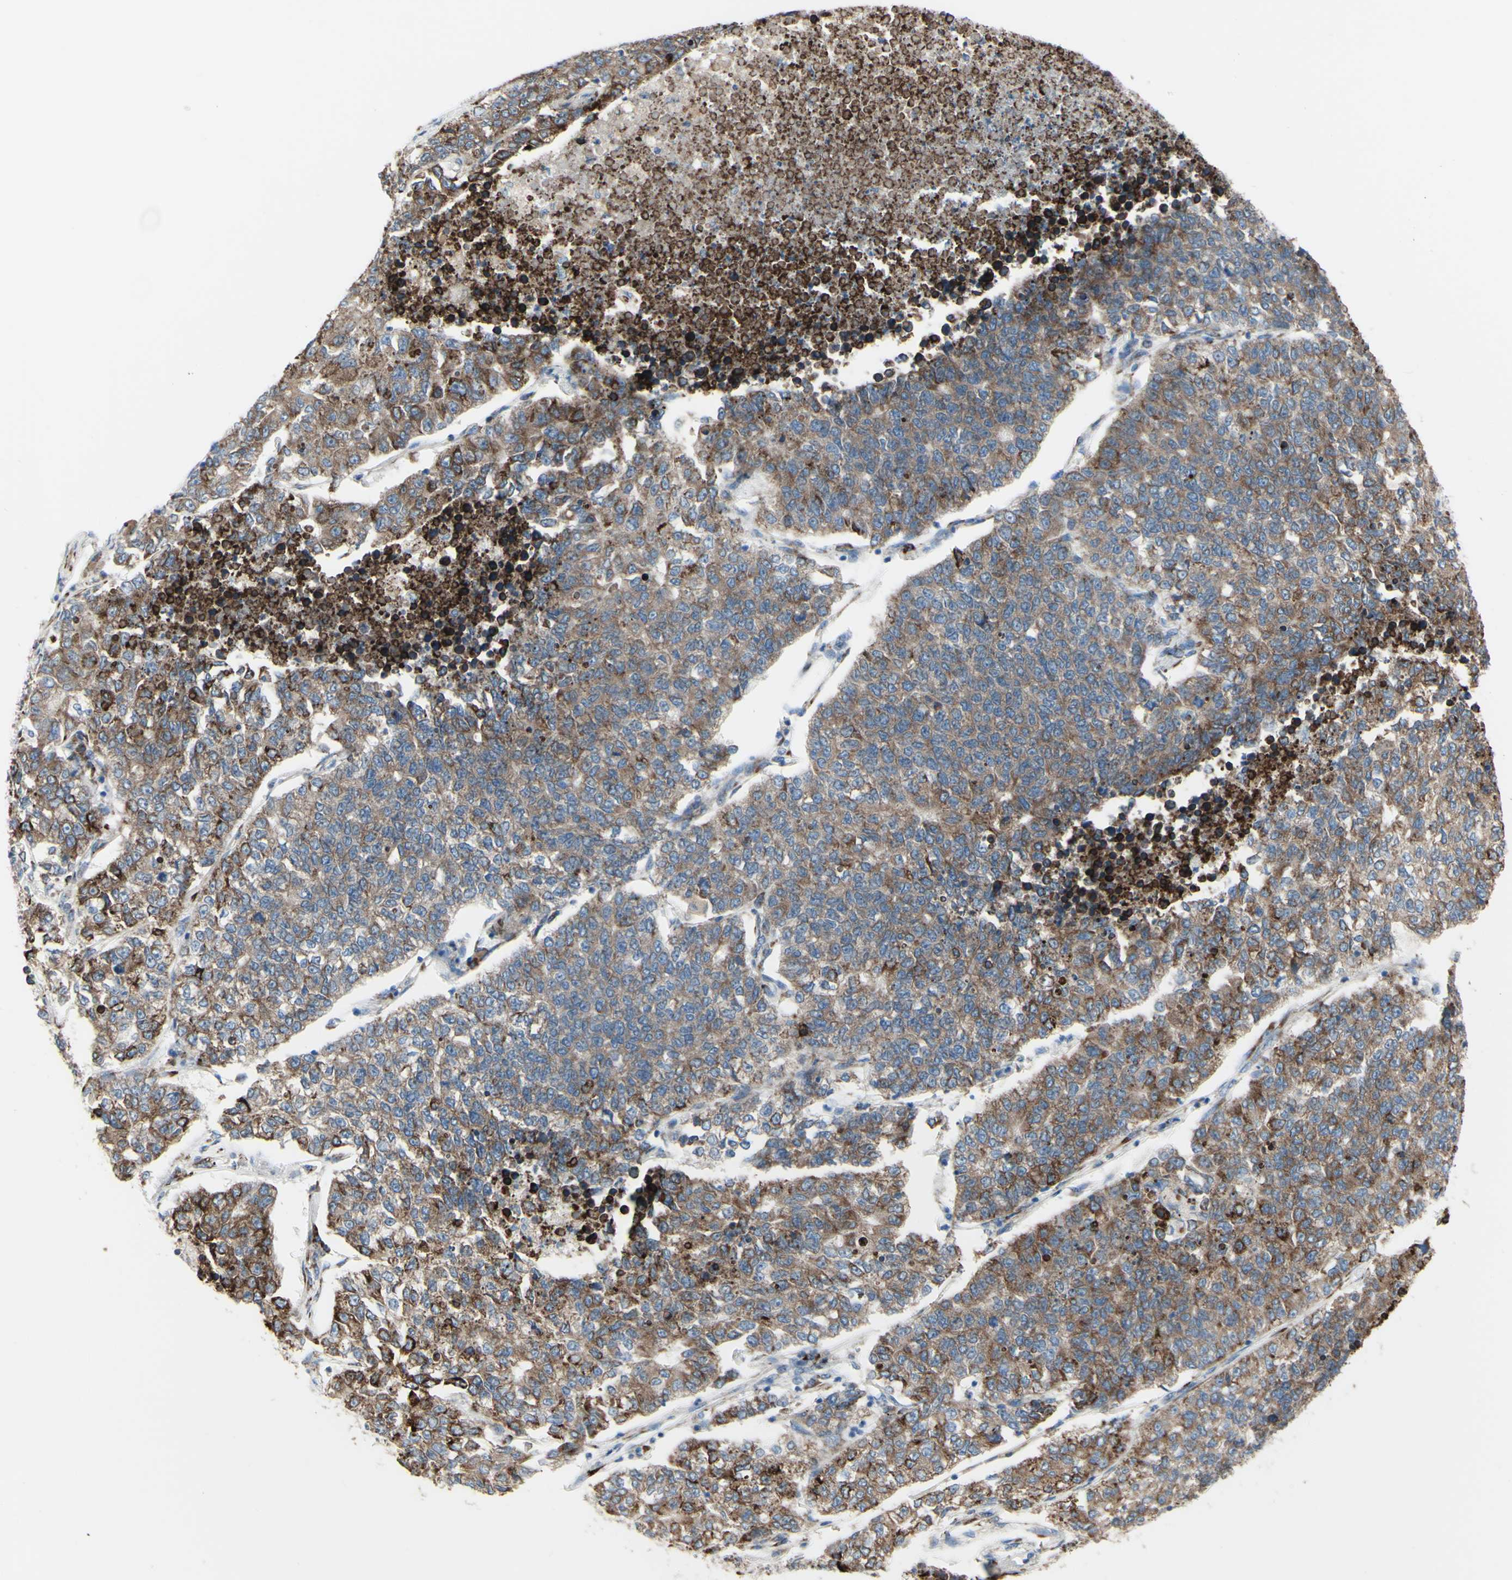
{"staining": {"intensity": "moderate", "quantity": ">75%", "location": "cytoplasmic/membranous"}, "tissue": "lung cancer", "cell_type": "Tumor cells", "image_type": "cancer", "snomed": [{"axis": "morphology", "description": "Adenocarcinoma, NOS"}, {"axis": "topography", "description": "Lung"}], "caption": "Lung adenocarcinoma stained with IHC displays moderate cytoplasmic/membranous expression in about >75% of tumor cells. (DAB (3,3'-diaminobenzidine) = brown stain, brightfield microscopy at high magnification).", "gene": "AGPAT5", "patient": {"sex": "male", "age": 49}}